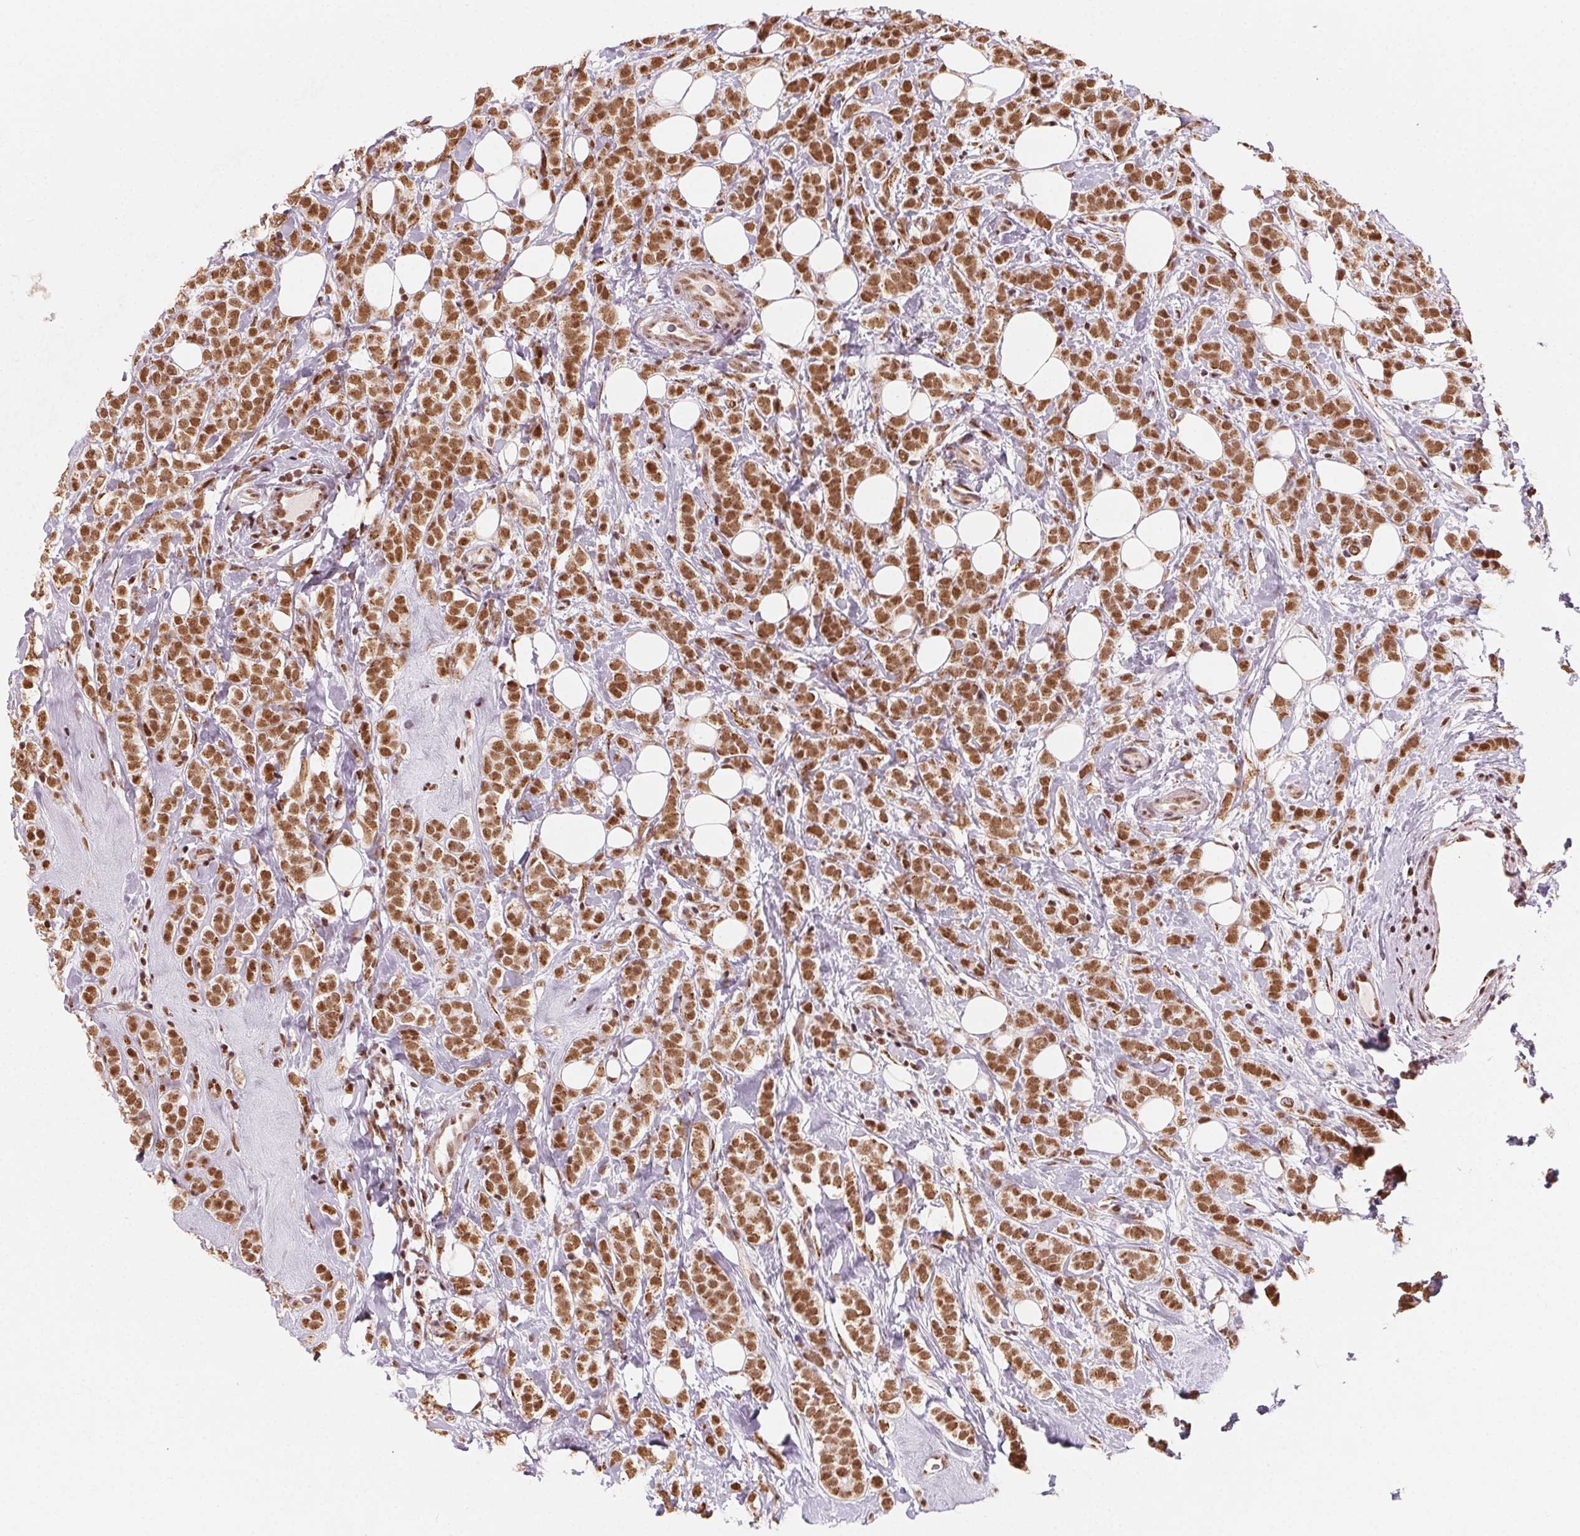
{"staining": {"intensity": "strong", "quantity": ">75%", "location": "nuclear"}, "tissue": "breast cancer", "cell_type": "Tumor cells", "image_type": "cancer", "snomed": [{"axis": "morphology", "description": "Lobular carcinoma"}, {"axis": "topography", "description": "Breast"}], "caption": "Immunohistochemical staining of breast lobular carcinoma displays high levels of strong nuclear protein positivity in about >75% of tumor cells. The staining was performed using DAB to visualize the protein expression in brown, while the nuclei were stained in blue with hematoxylin (Magnification: 20x).", "gene": "TOPORS", "patient": {"sex": "female", "age": 49}}